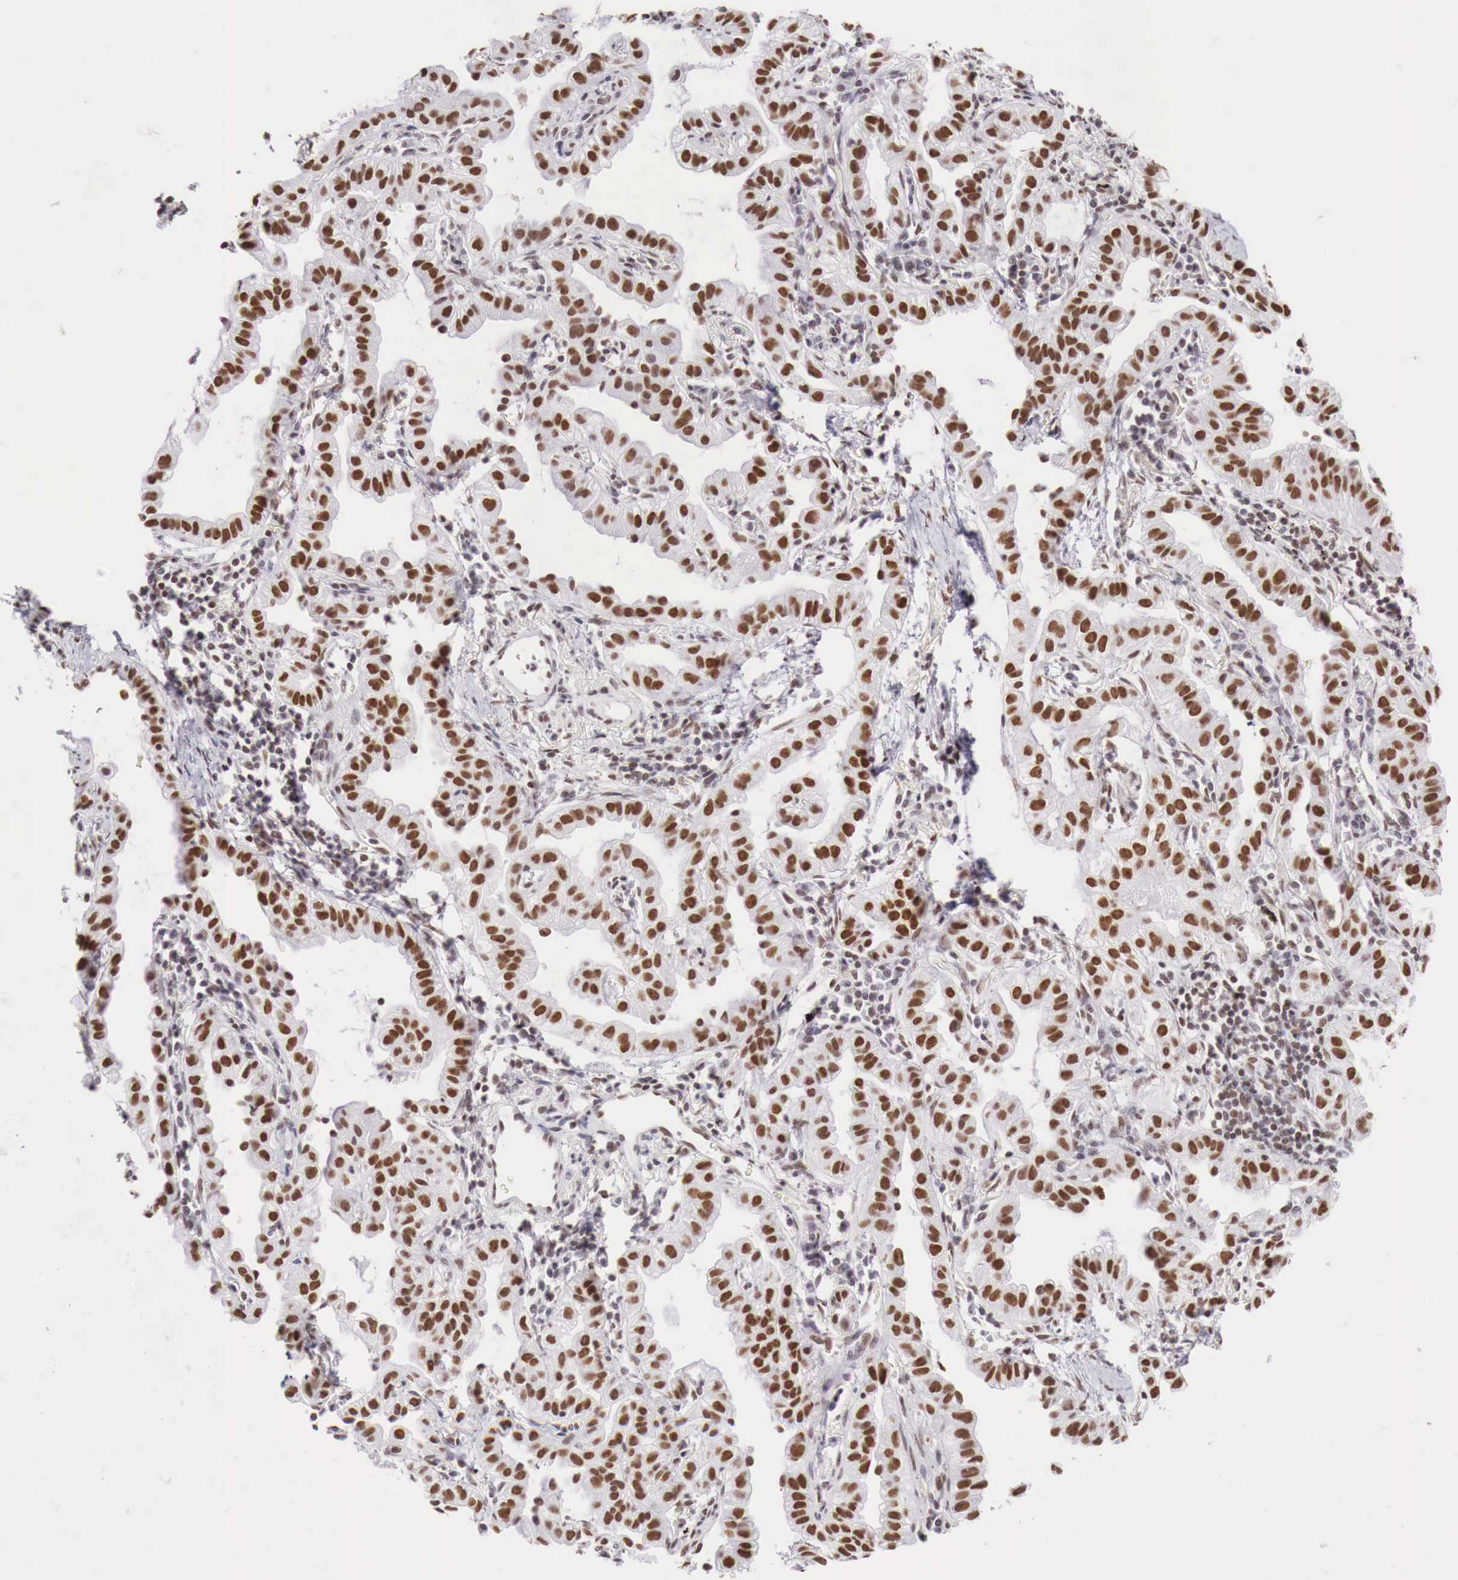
{"staining": {"intensity": "moderate", "quantity": "25%-75%", "location": "nuclear"}, "tissue": "lung cancer", "cell_type": "Tumor cells", "image_type": "cancer", "snomed": [{"axis": "morphology", "description": "Adenocarcinoma, NOS"}, {"axis": "topography", "description": "Lung"}], "caption": "An immunohistochemistry (IHC) histopathology image of tumor tissue is shown. Protein staining in brown highlights moderate nuclear positivity in lung adenocarcinoma within tumor cells.", "gene": "PHF14", "patient": {"sex": "female", "age": 50}}